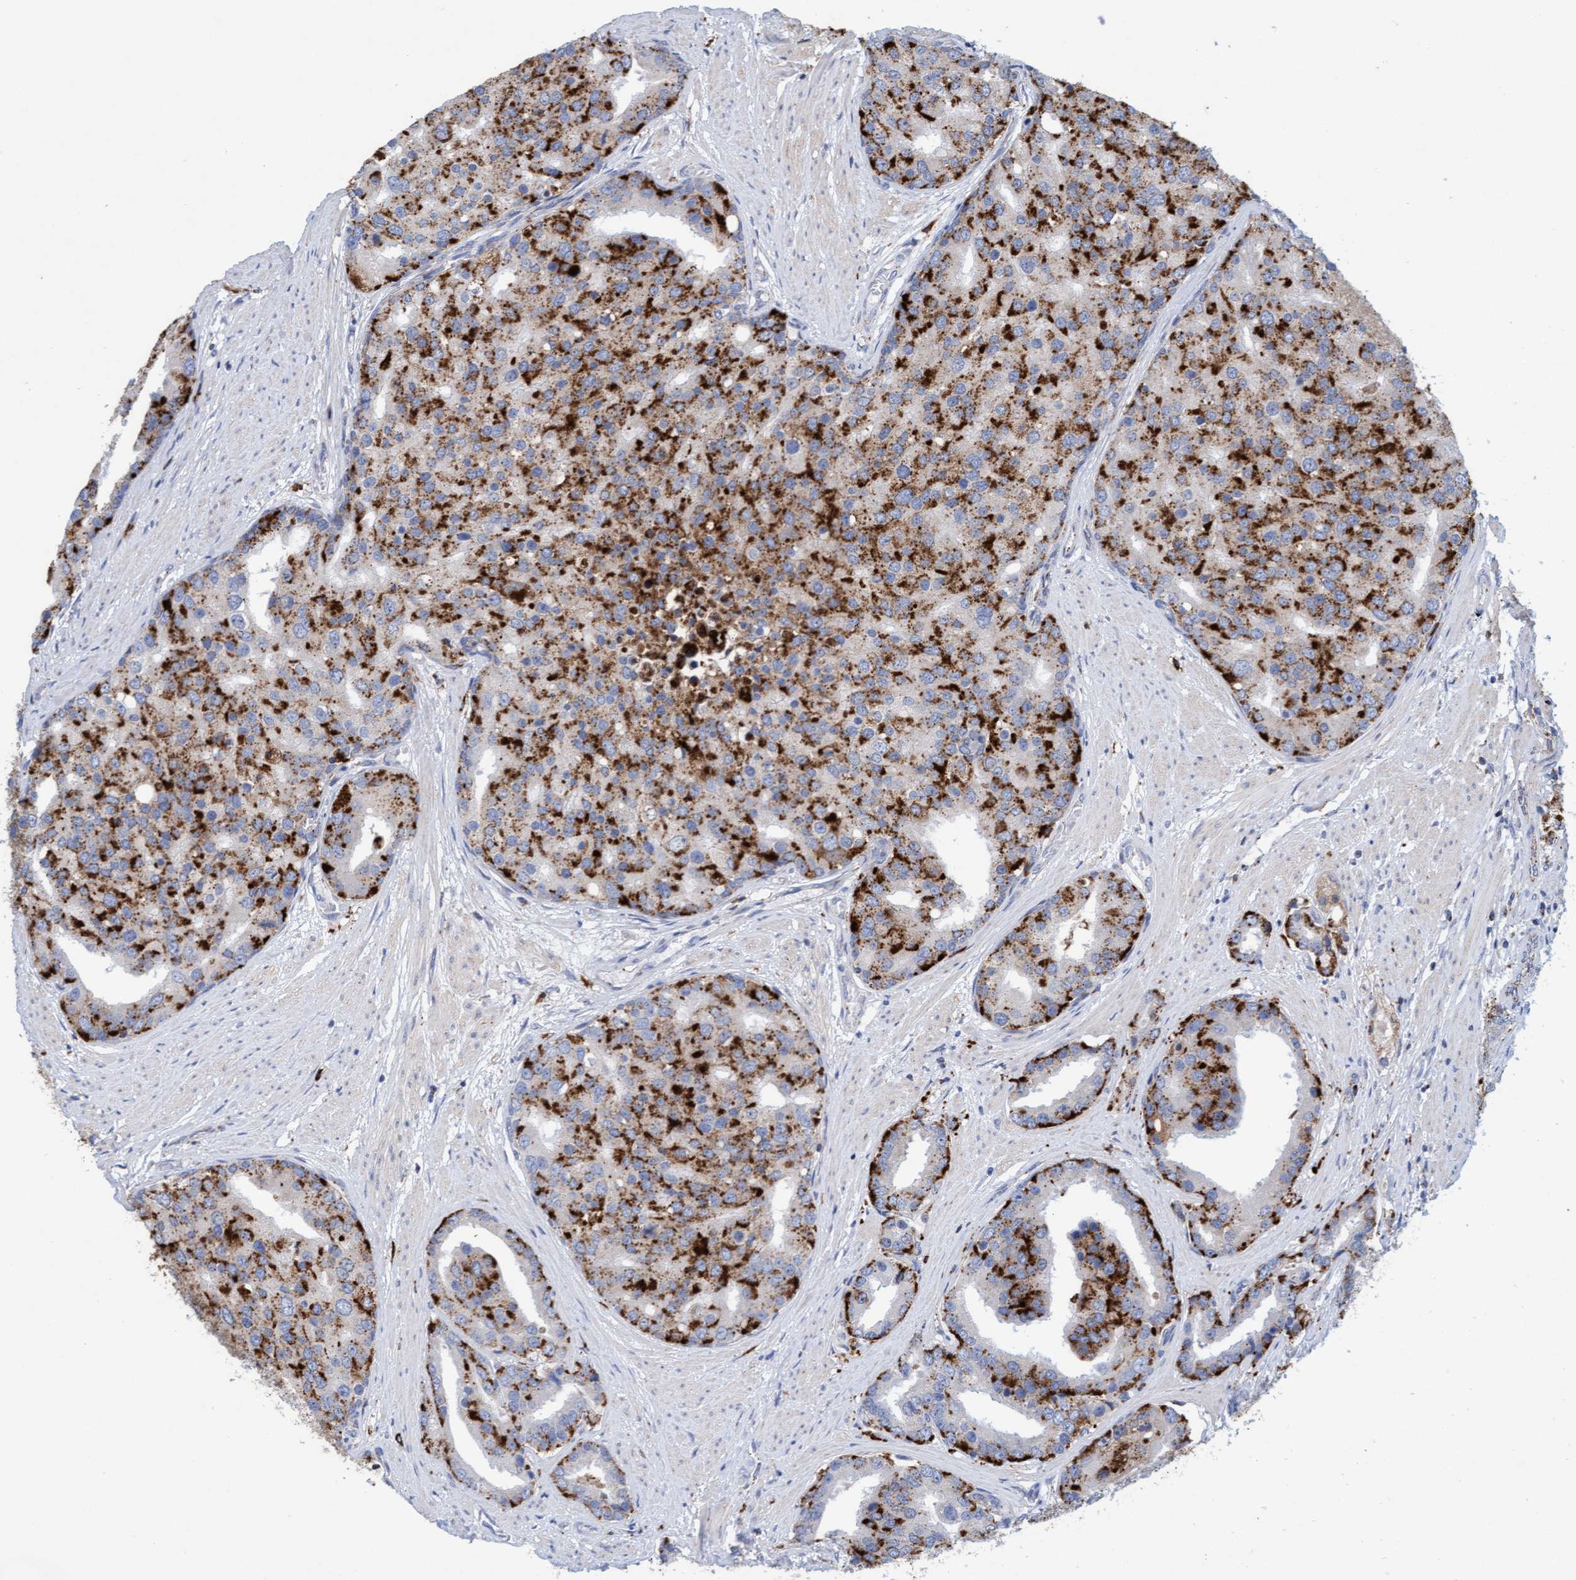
{"staining": {"intensity": "strong", "quantity": ">75%", "location": "cytoplasmic/membranous"}, "tissue": "prostate cancer", "cell_type": "Tumor cells", "image_type": "cancer", "snomed": [{"axis": "morphology", "description": "Adenocarcinoma, High grade"}, {"axis": "topography", "description": "Prostate"}], "caption": "Strong cytoplasmic/membranous staining is present in approximately >75% of tumor cells in prostate cancer (adenocarcinoma (high-grade)).", "gene": "SGSH", "patient": {"sex": "male", "age": 50}}